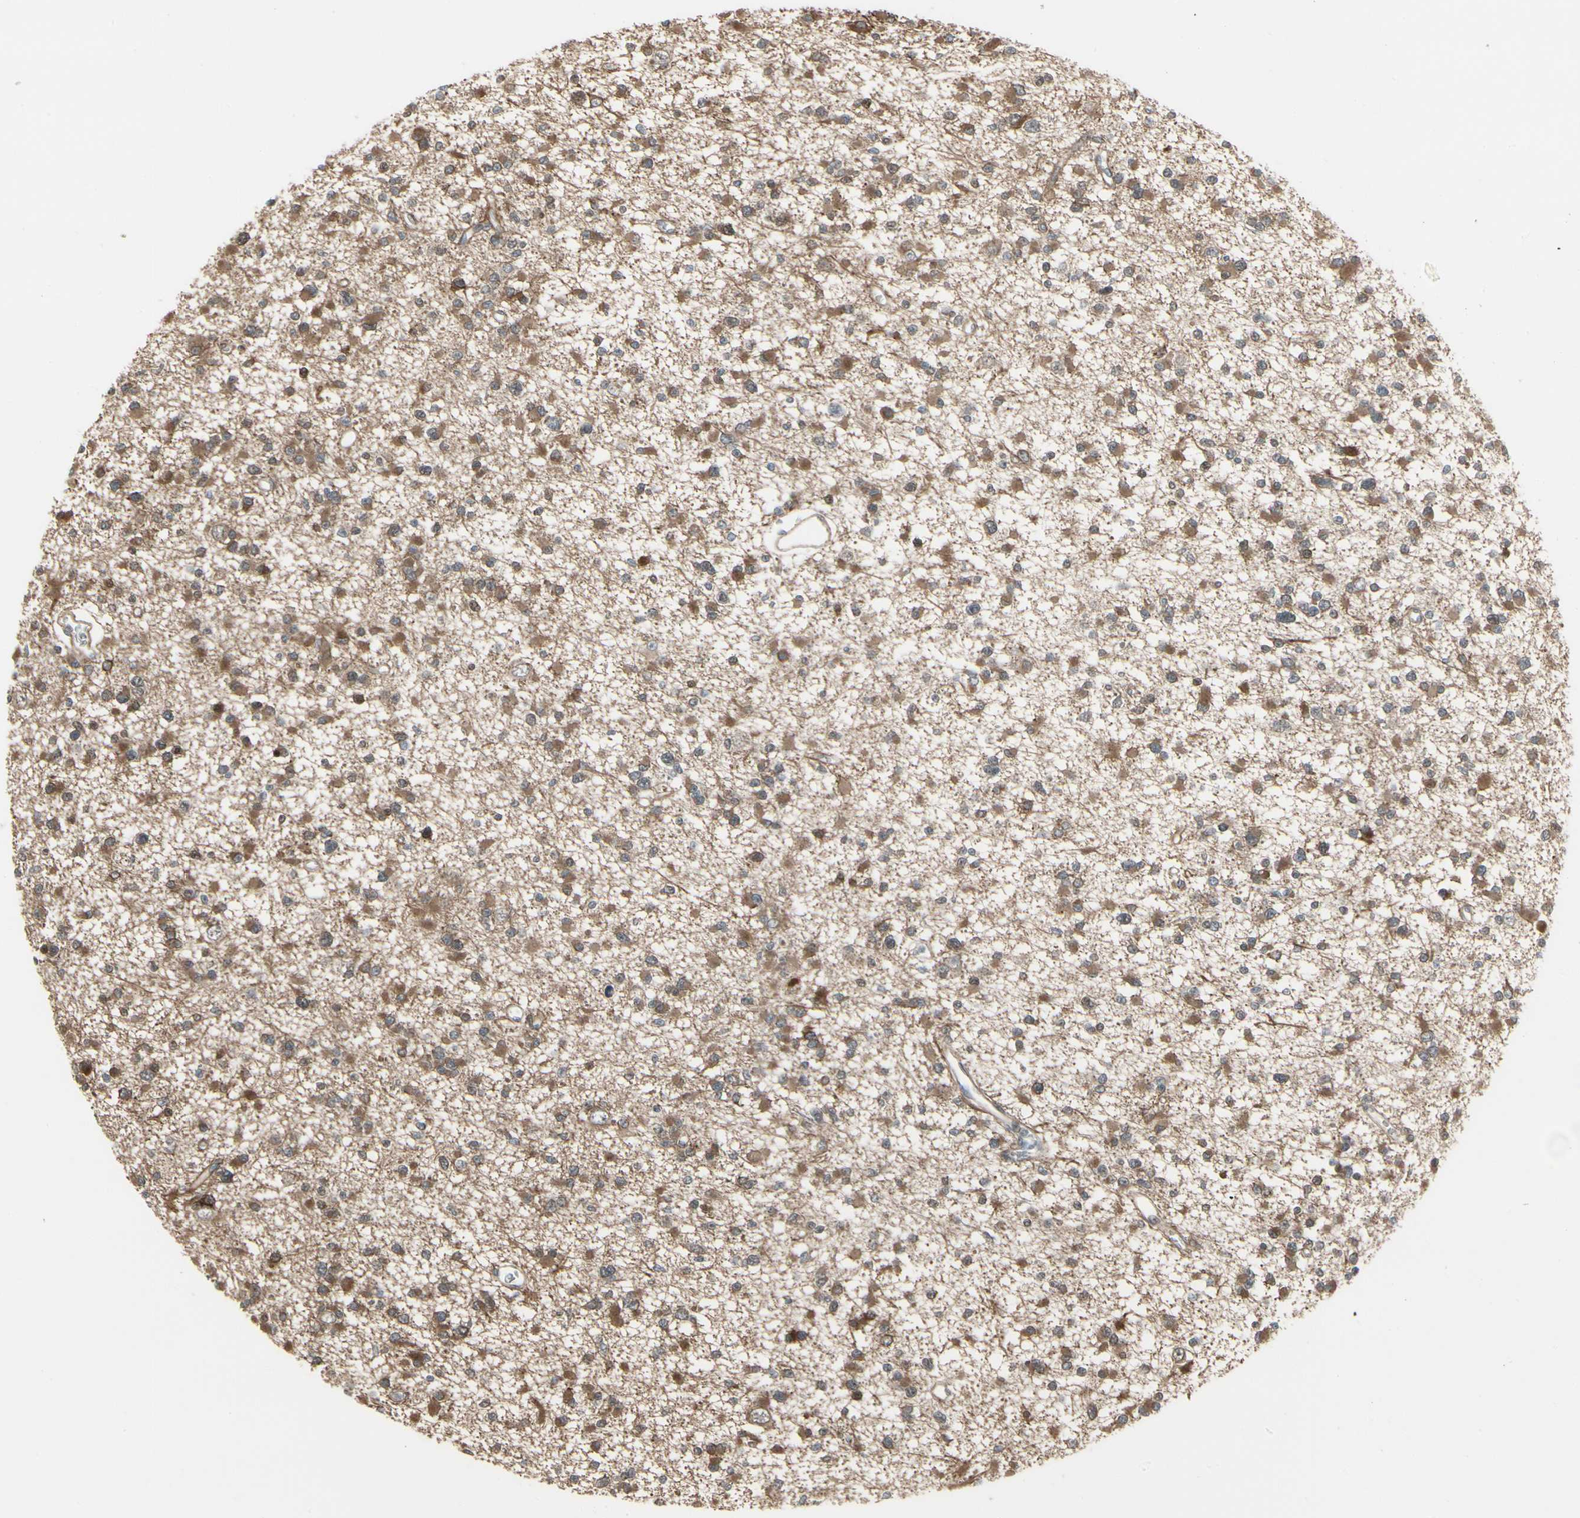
{"staining": {"intensity": "moderate", "quantity": ">75%", "location": "cytoplasmic/membranous"}, "tissue": "glioma", "cell_type": "Tumor cells", "image_type": "cancer", "snomed": [{"axis": "morphology", "description": "Glioma, malignant, Low grade"}, {"axis": "topography", "description": "Brain"}], "caption": "Immunohistochemical staining of glioma displays medium levels of moderate cytoplasmic/membranous positivity in approximately >75% of tumor cells.", "gene": "IGFBP6", "patient": {"sex": "female", "age": 22}}